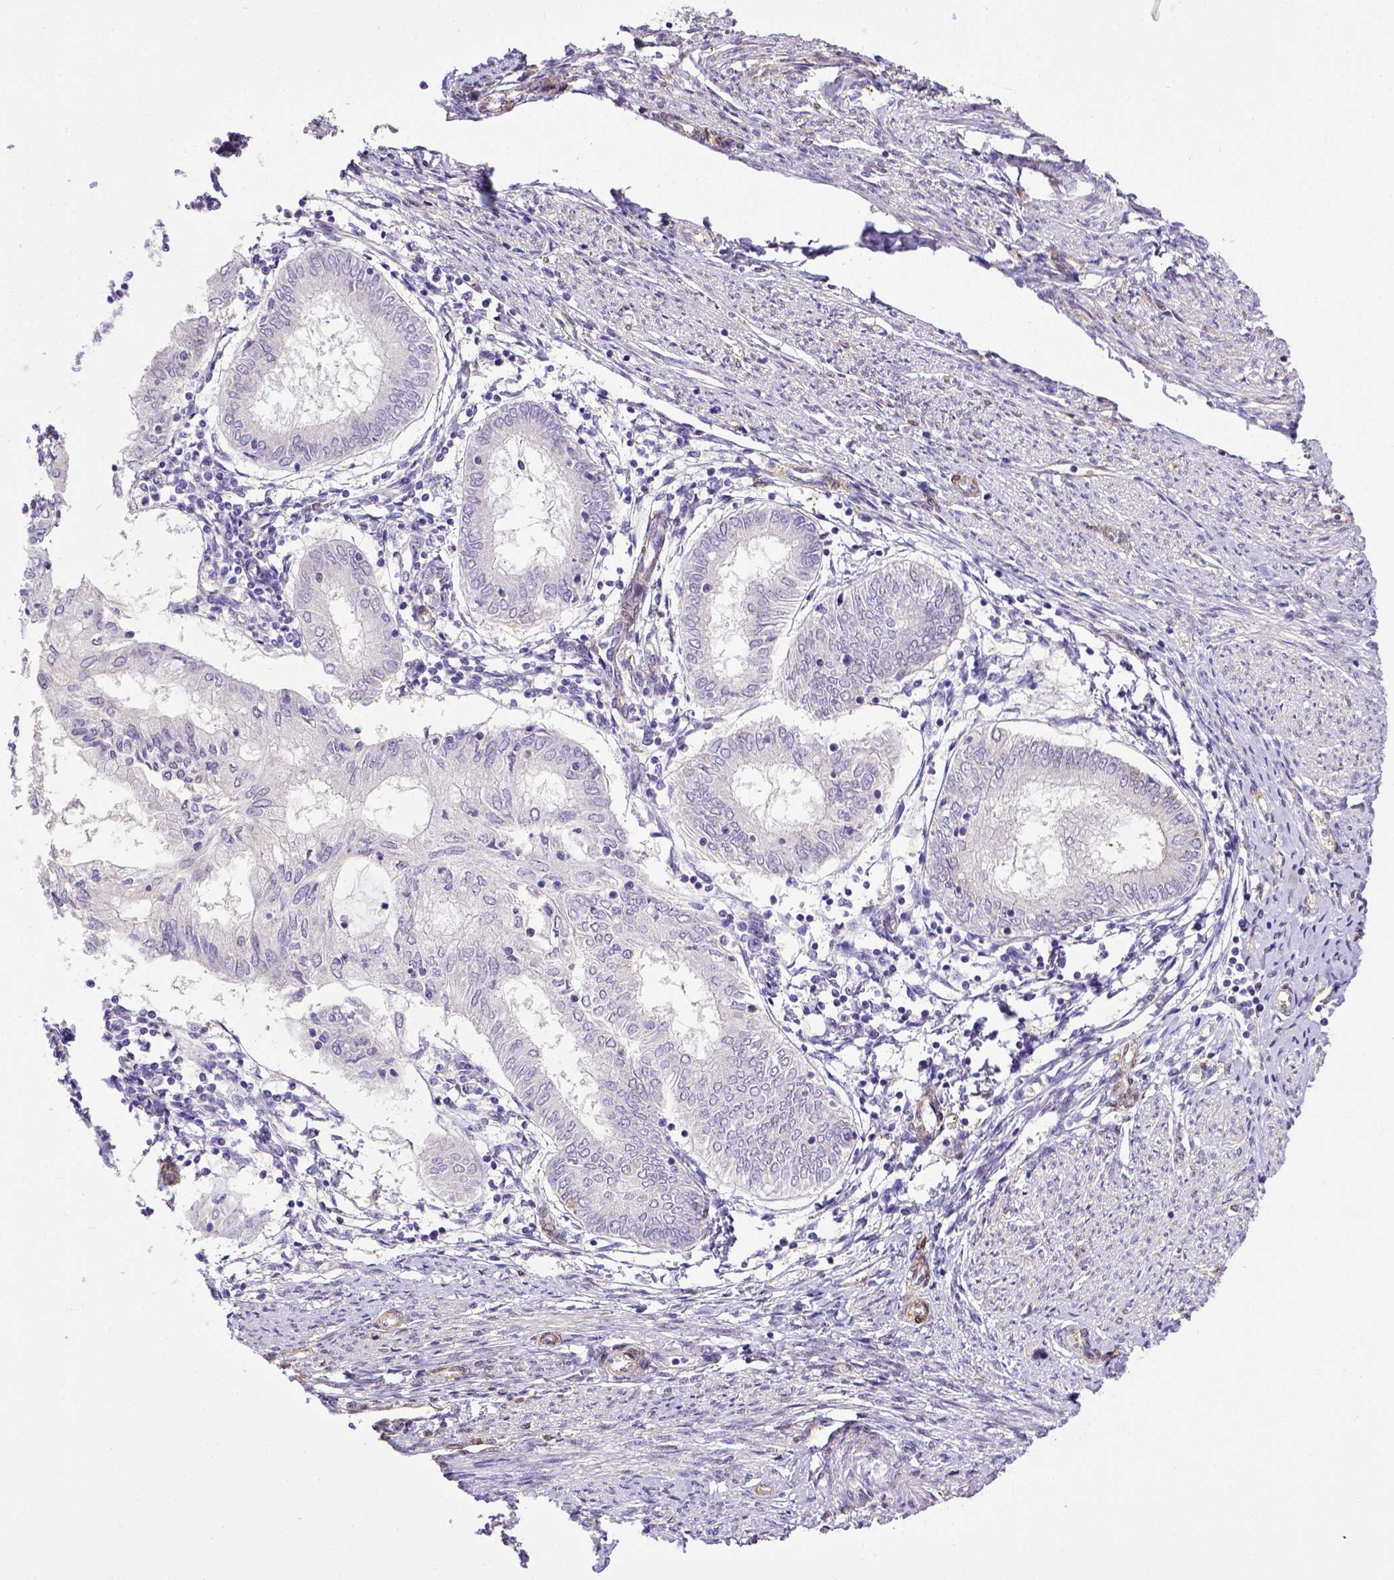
{"staining": {"intensity": "negative", "quantity": "none", "location": "none"}, "tissue": "endometrial cancer", "cell_type": "Tumor cells", "image_type": "cancer", "snomed": [{"axis": "morphology", "description": "Adenocarcinoma, NOS"}, {"axis": "topography", "description": "Endometrium"}], "caption": "Adenocarcinoma (endometrial) was stained to show a protein in brown. There is no significant positivity in tumor cells.", "gene": "BTN1A1", "patient": {"sex": "female", "age": 68}}